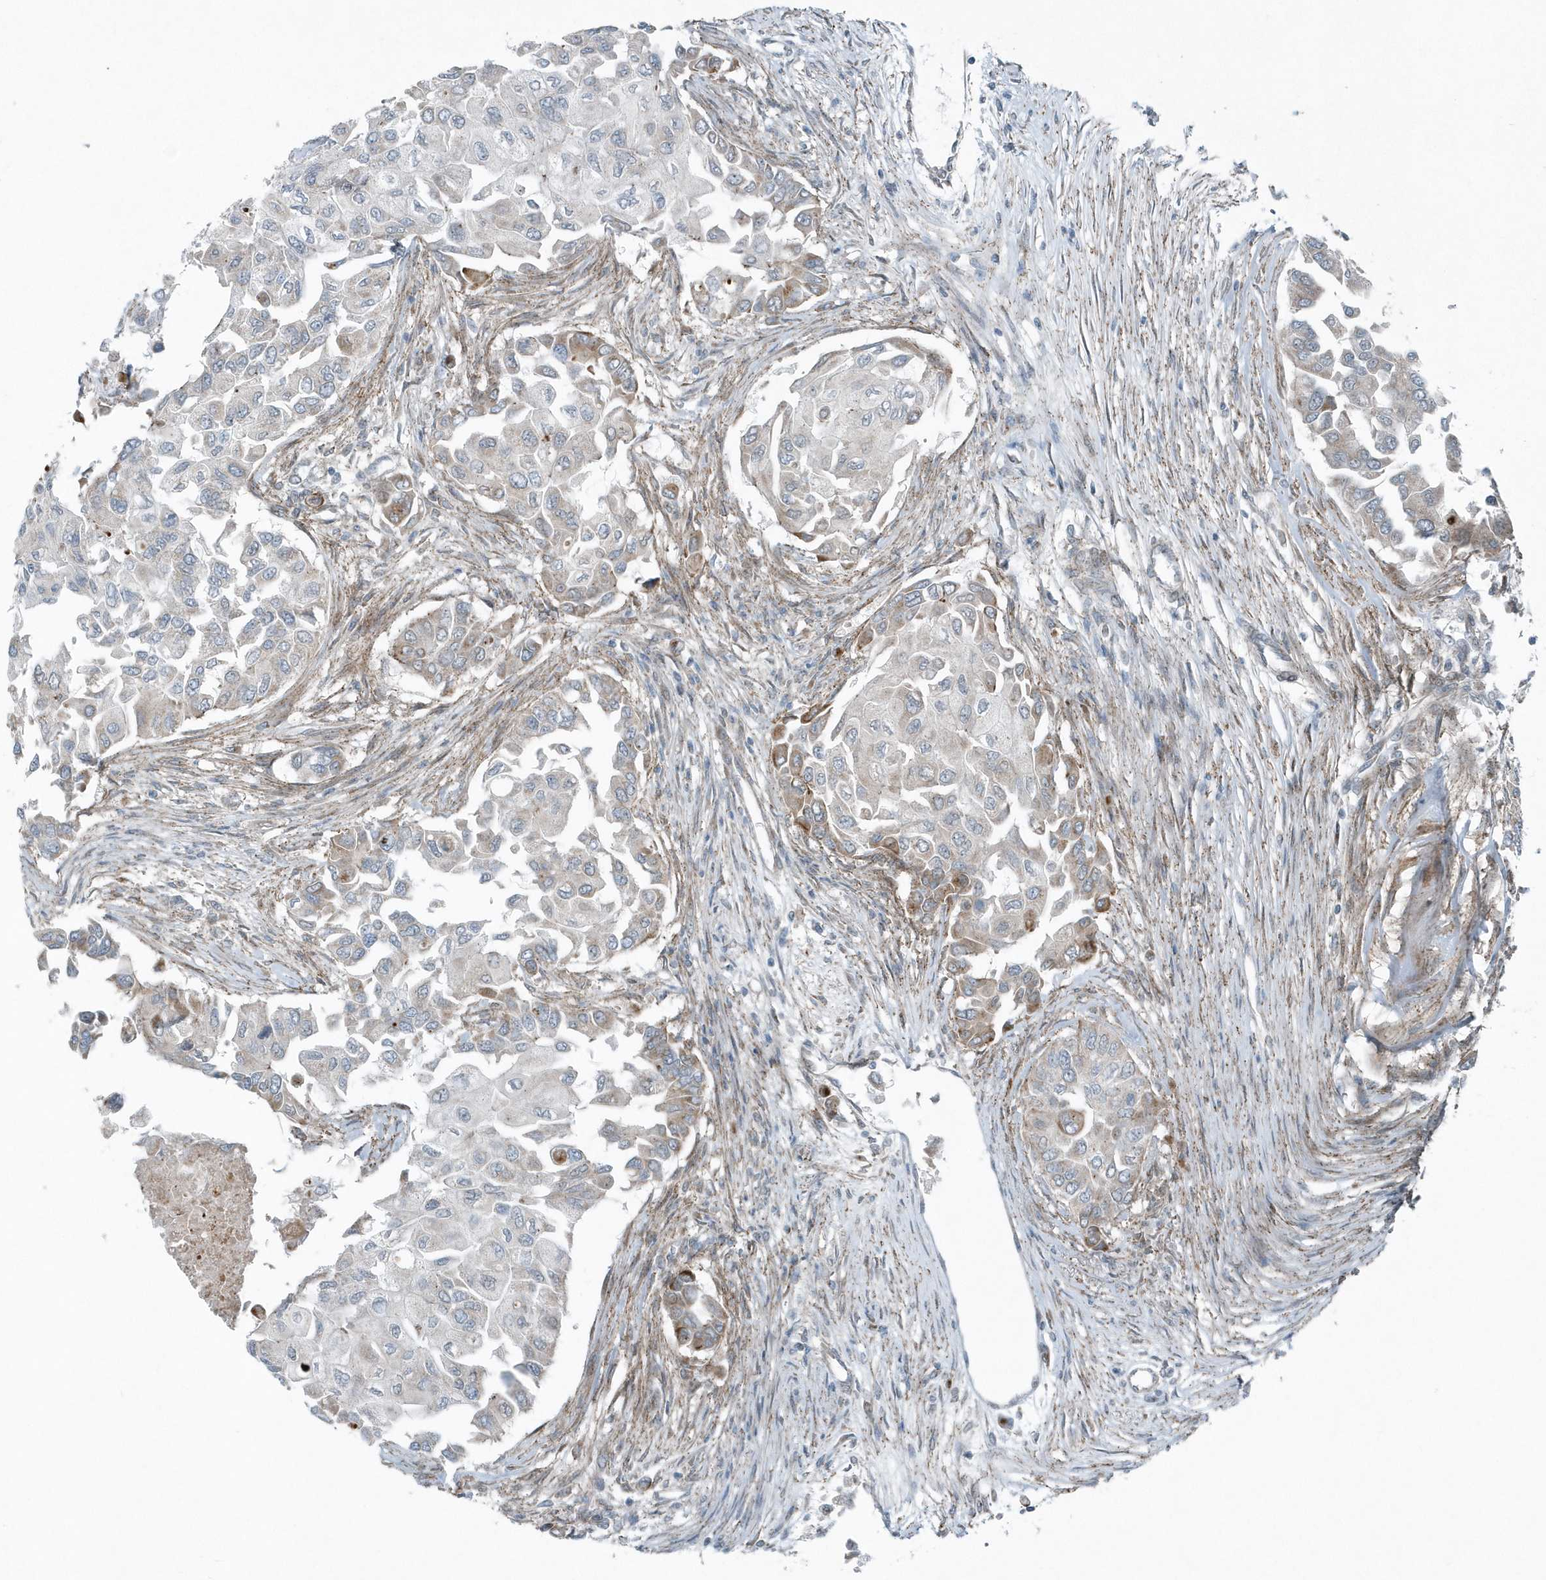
{"staining": {"intensity": "negative", "quantity": "none", "location": "none"}, "tissue": "breast cancer", "cell_type": "Tumor cells", "image_type": "cancer", "snomed": [{"axis": "morphology", "description": "Normal tissue, NOS"}, {"axis": "morphology", "description": "Duct carcinoma"}, {"axis": "topography", "description": "Breast"}], "caption": "Histopathology image shows no significant protein staining in tumor cells of breast infiltrating ductal carcinoma.", "gene": "GCC2", "patient": {"sex": "female", "age": 49}}